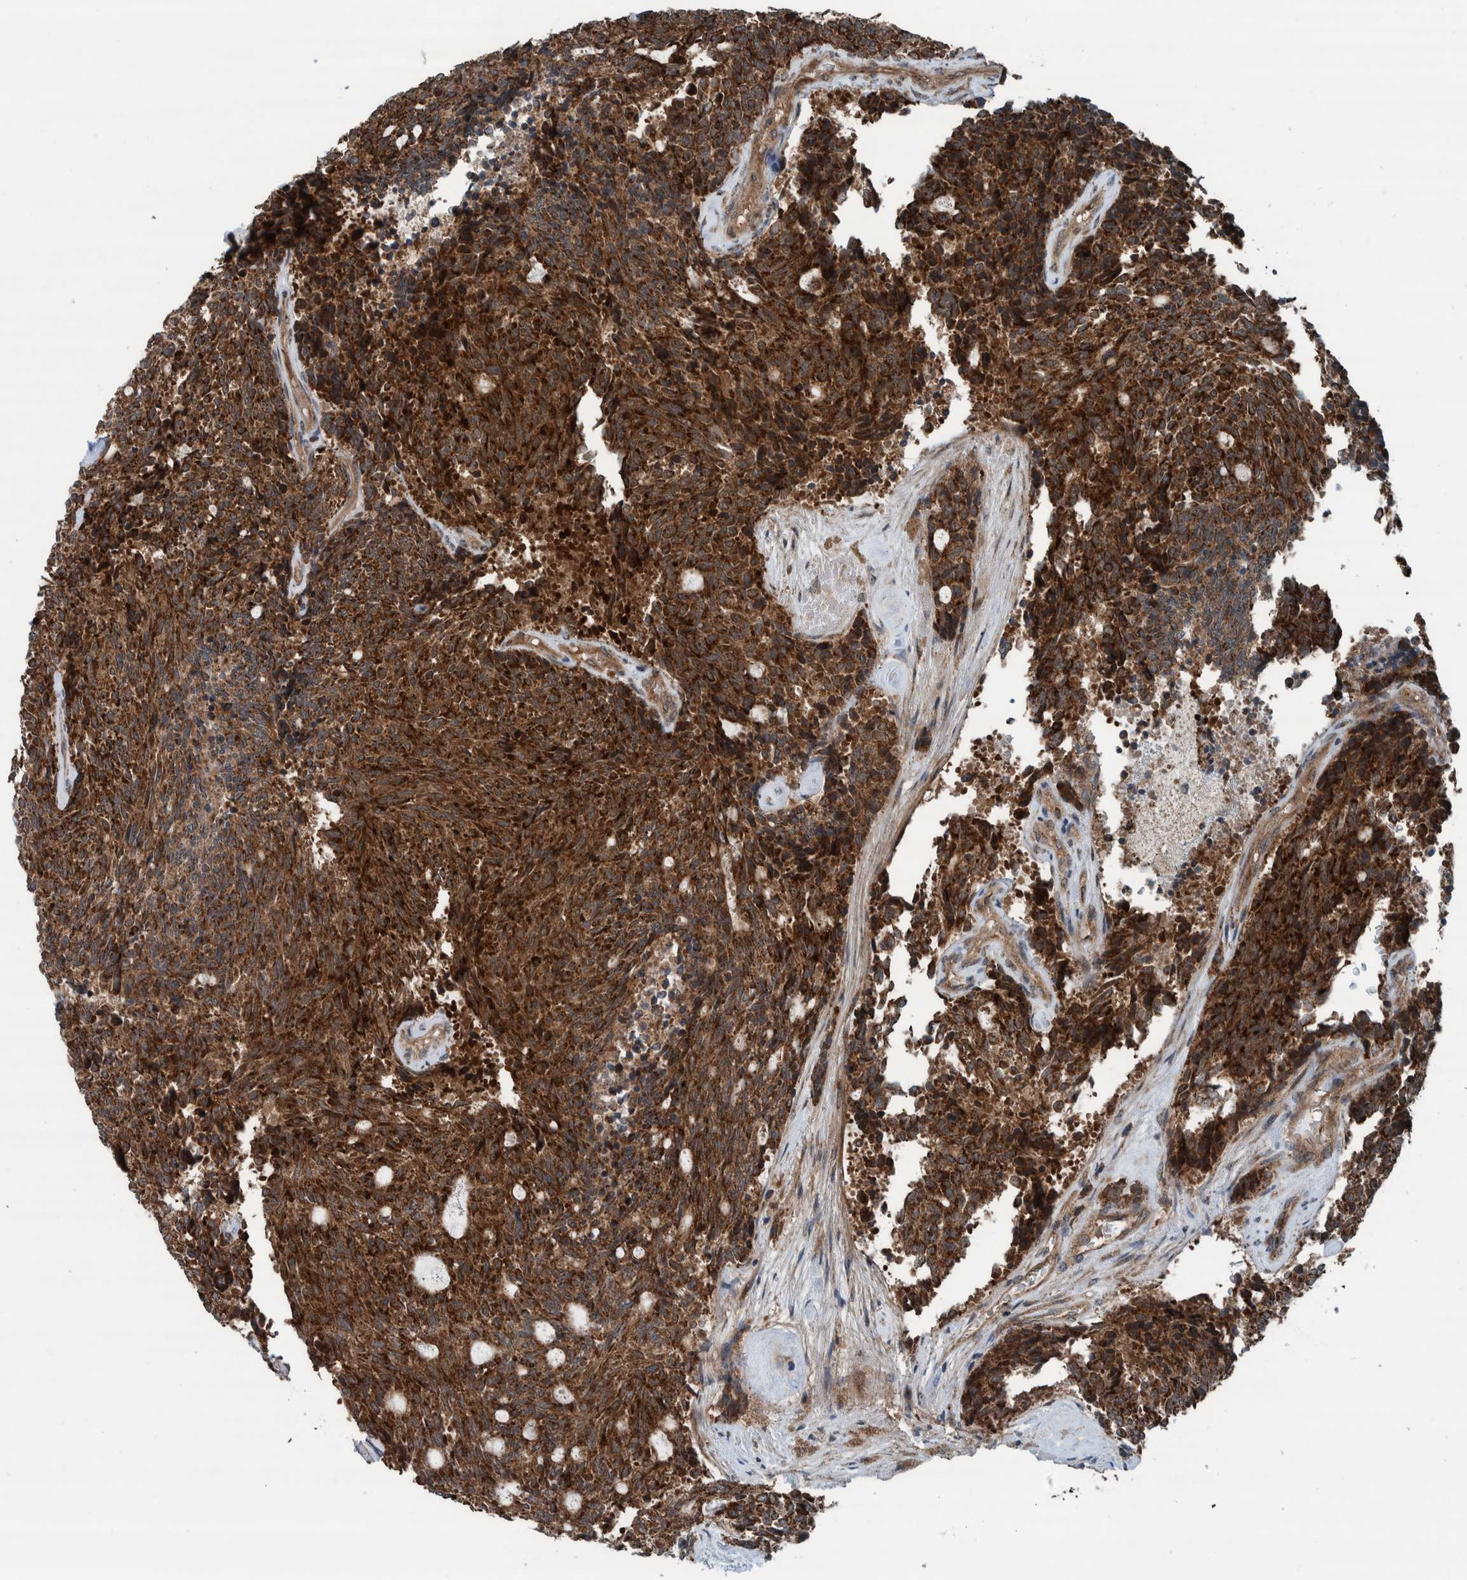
{"staining": {"intensity": "strong", "quantity": ">75%", "location": "cytoplasmic/membranous"}, "tissue": "carcinoid", "cell_type": "Tumor cells", "image_type": "cancer", "snomed": [{"axis": "morphology", "description": "Carcinoid, malignant, NOS"}, {"axis": "topography", "description": "Pancreas"}], "caption": "Protein staining shows strong cytoplasmic/membranous staining in about >75% of tumor cells in carcinoid.", "gene": "CUEDC1", "patient": {"sex": "female", "age": 54}}